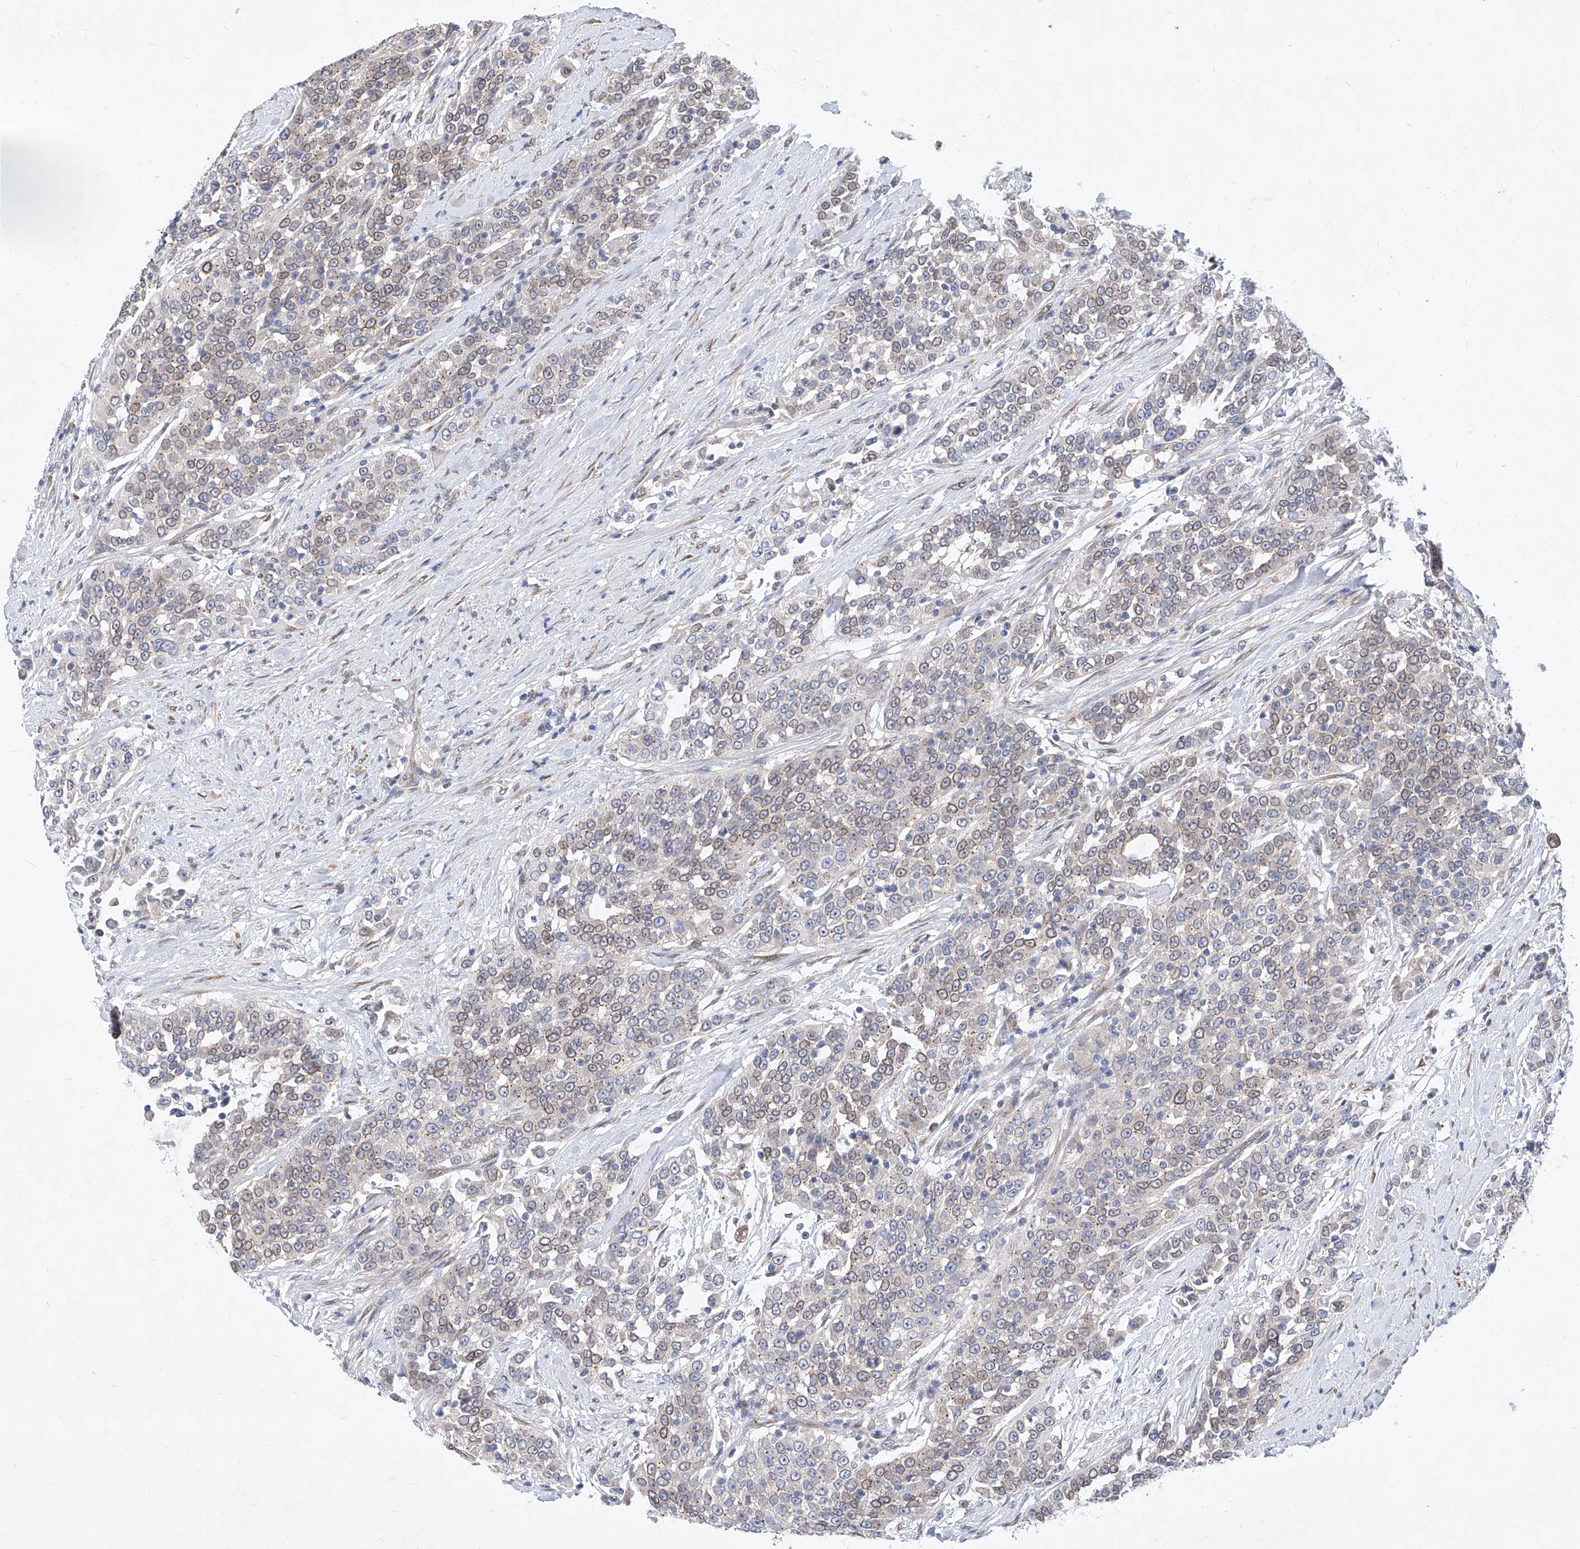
{"staining": {"intensity": "moderate", "quantity": "<25%", "location": "cytoplasmic/membranous,nuclear"}, "tissue": "urothelial cancer", "cell_type": "Tumor cells", "image_type": "cancer", "snomed": [{"axis": "morphology", "description": "Urothelial carcinoma, High grade"}, {"axis": "topography", "description": "Urinary bladder"}], "caption": "Immunohistochemical staining of urothelial cancer exhibits moderate cytoplasmic/membranous and nuclear protein expression in about <25% of tumor cells.", "gene": "MX2", "patient": {"sex": "female", "age": 80}}